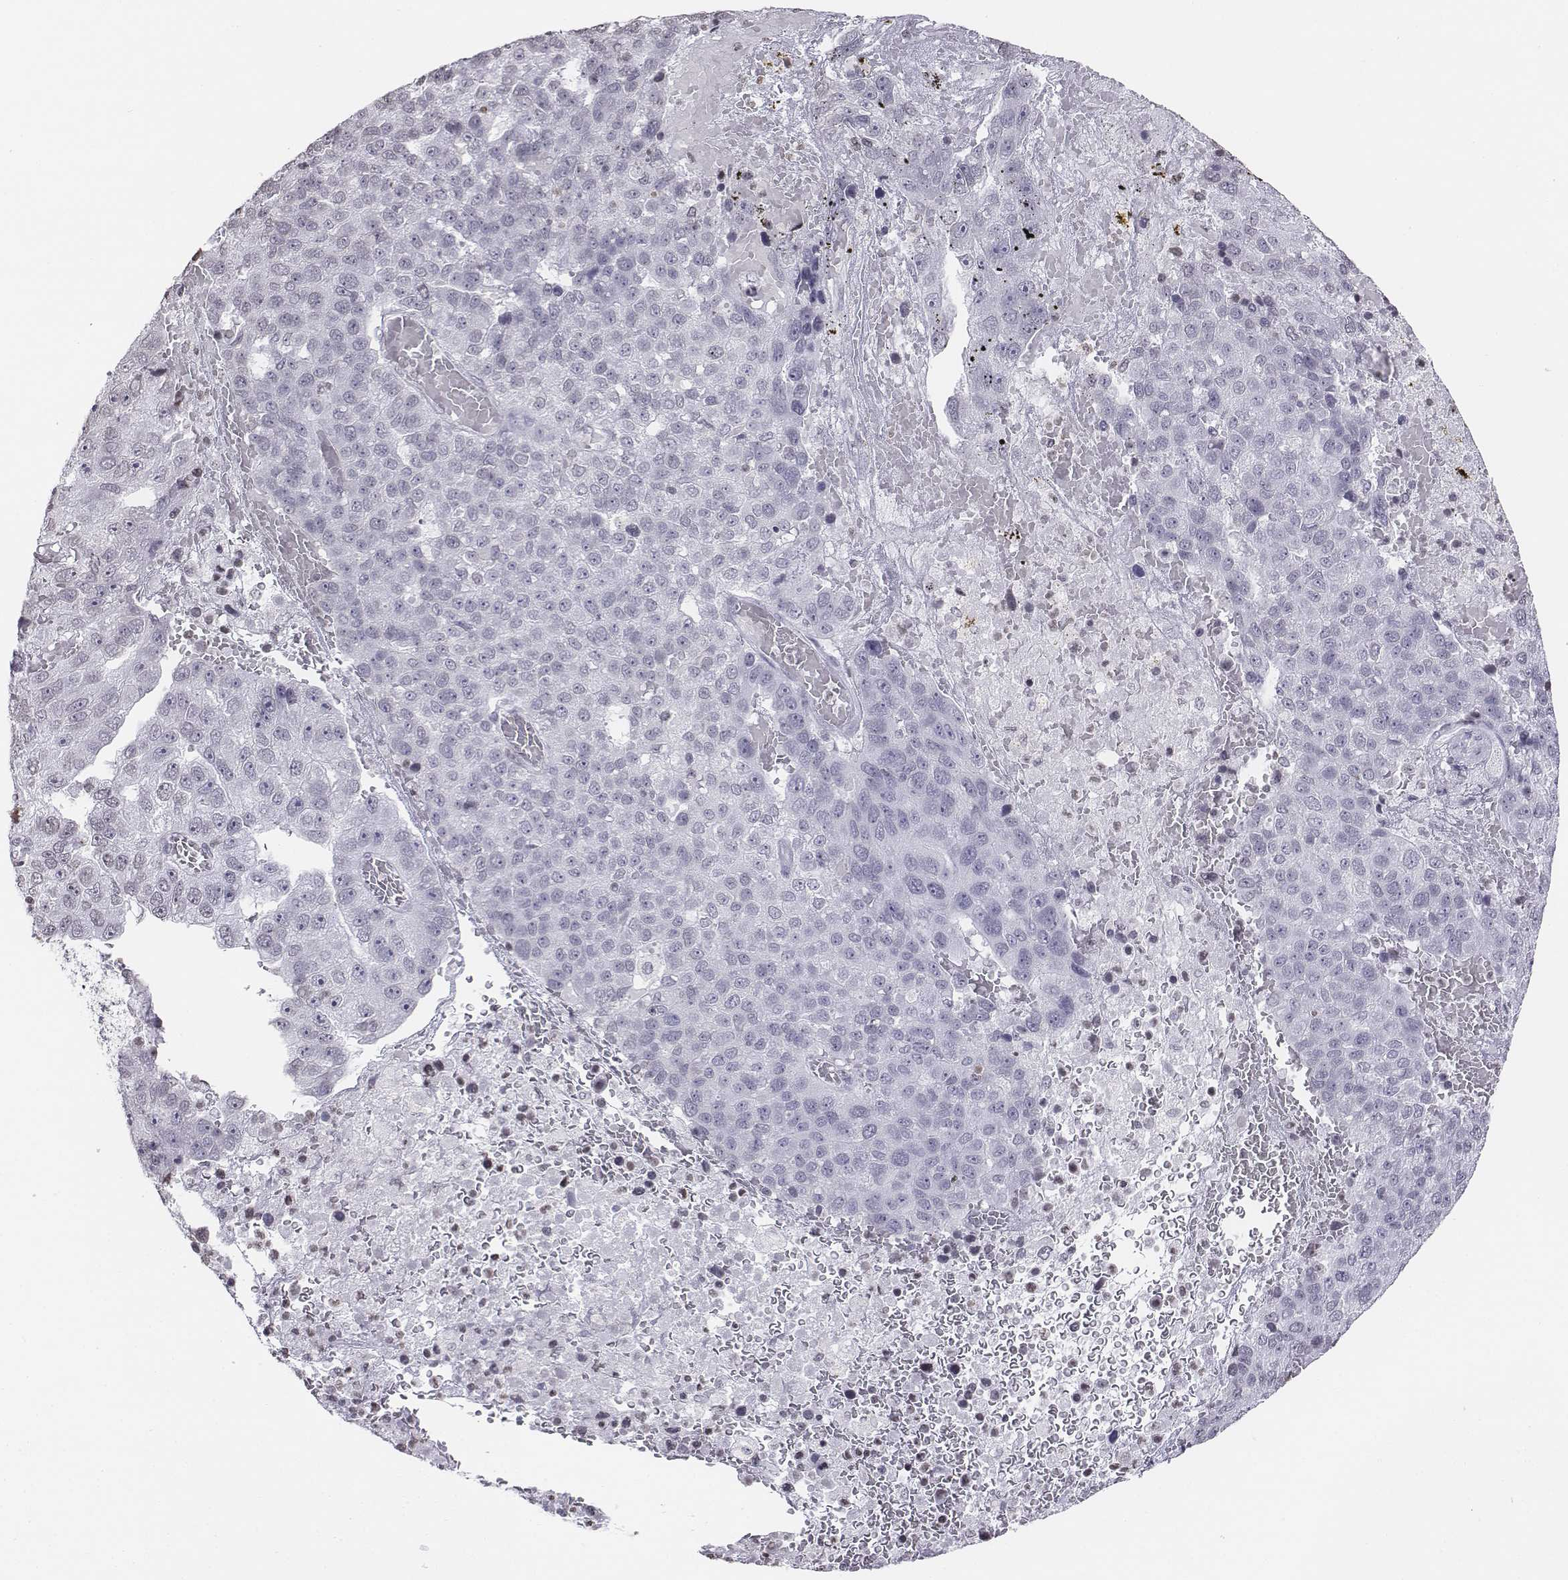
{"staining": {"intensity": "negative", "quantity": "none", "location": "none"}, "tissue": "pancreatic cancer", "cell_type": "Tumor cells", "image_type": "cancer", "snomed": [{"axis": "morphology", "description": "Adenocarcinoma, NOS"}, {"axis": "topography", "description": "Pancreas"}], "caption": "This photomicrograph is of pancreatic cancer stained with immunohistochemistry to label a protein in brown with the nuclei are counter-stained blue. There is no positivity in tumor cells.", "gene": "BARHL1", "patient": {"sex": "female", "age": 61}}